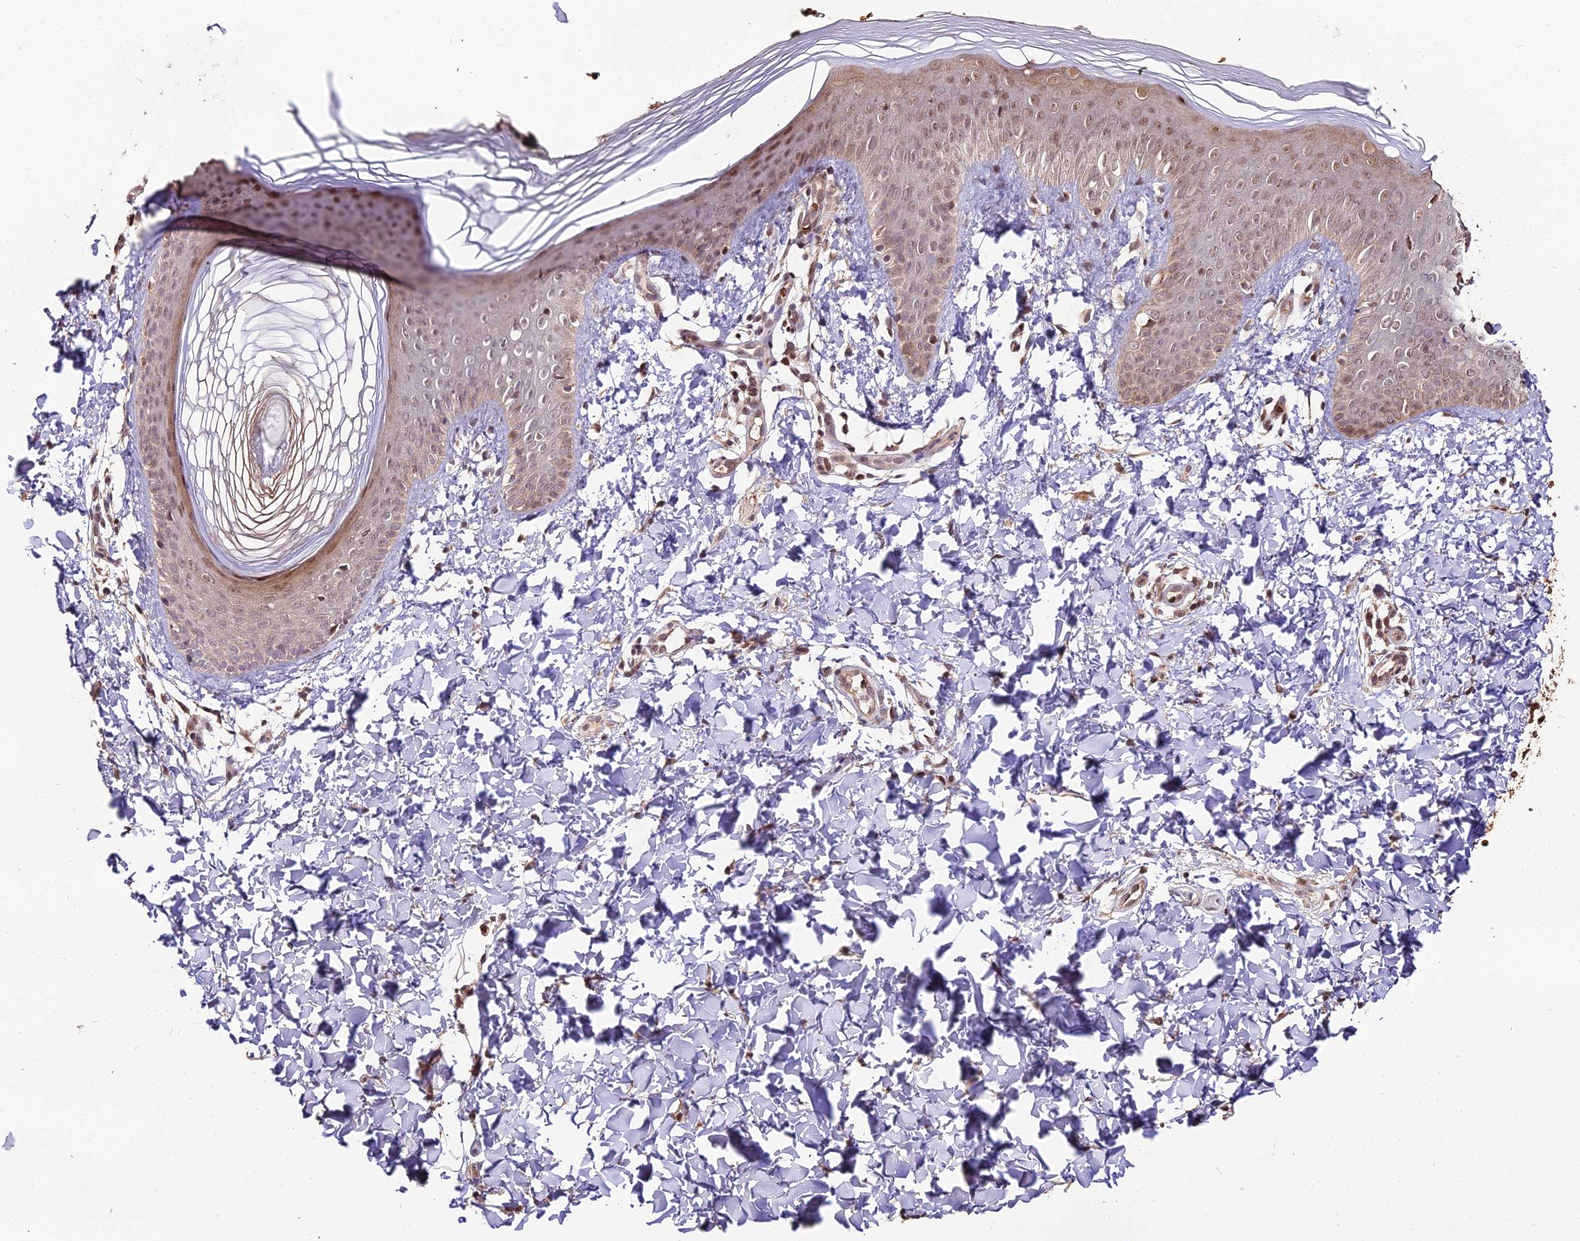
{"staining": {"intensity": "moderate", "quantity": "25%-75%", "location": "cytoplasmic/membranous,nuclear"}, "tissue": "skin", "cell_type": "Epidermal cells", "image_type": "normal", "snomed": [{"axis": "morphology", "description": "Normal tissue, NOS"}, {"axis": "morphology", "description": "Inflammation, NOS"}, {"axis": "topography", "description": "Soft tissue"}, {"axis": "topography", "description": "Anal"}], "caption": "Immunohistochemistry (IHC) staining of normal skin, which demonstrates medium levels of moderate cytoplasmic/membranous,nuclear positivity in approximately 25%-75% of epidermal cells indicating moderate cytoplasmic/membranous,nuclear protein expression. The staining was performed using DAB (3,3'-diaminobenzidine) (brown) for protein detection and nuclei were counterstained in hematoxylin (blue).", "gene": "ZDBF2", "patient": {"sex": "female", "age": 15}}